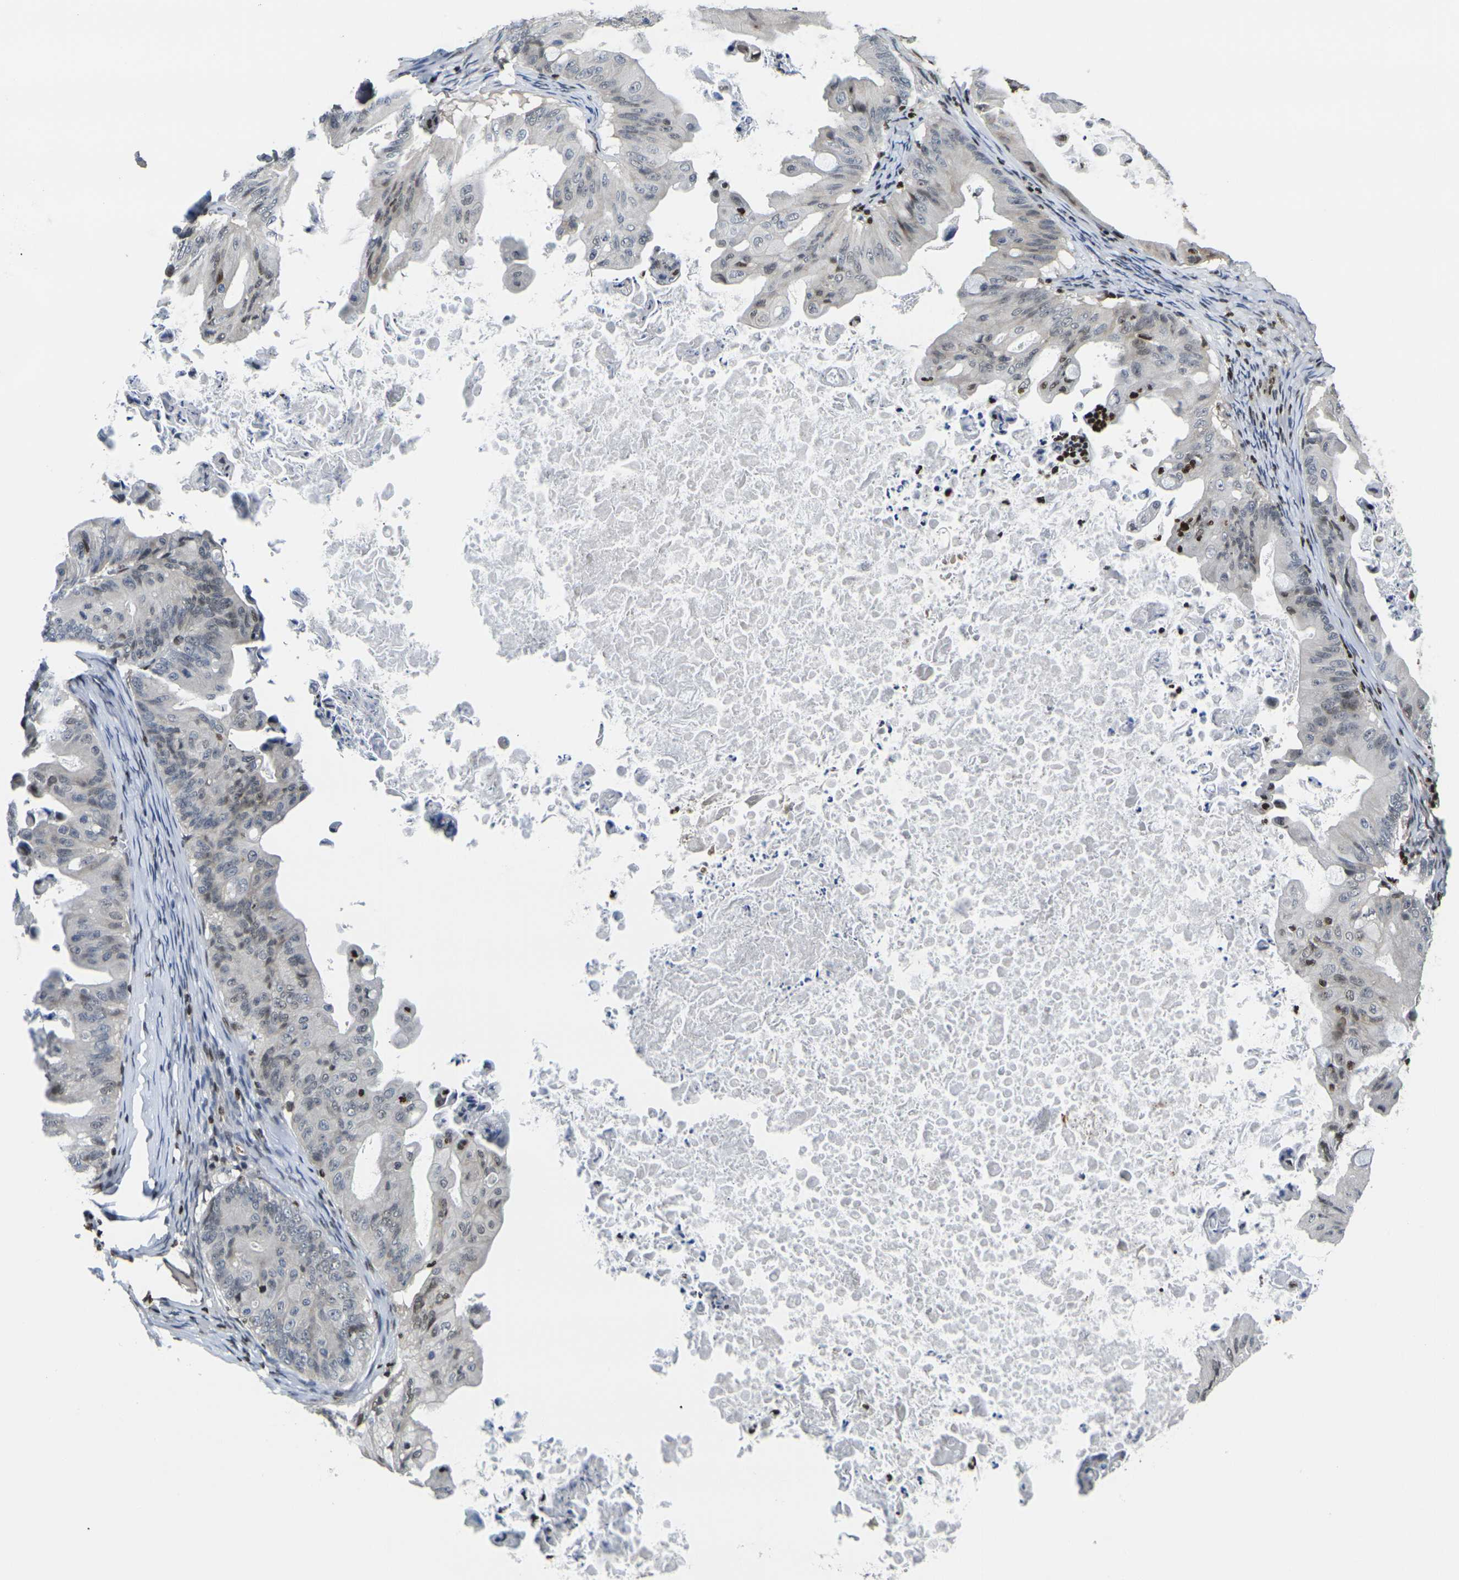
{"staining": {"intensity": "negative", "quantity": "none", "location": "none"}, "tissue": "ovarian cancer", "cell_type": "Tumor cells", "image_type": "cancer", "snomed": [{"axis": "morphology", "description": "Cystadenocarcinoma, mucinous, NOS"}, {"axis": "topography", "description": "Ovary"}], "caption": "Human mucinous cystadenocarcinoma (ovarian) stained for a protein using immunohistochemistry (IHC) shows no expression in tumor cells.", "gene": "H1-10", "patient": {"sex": "female", "age": 37}}